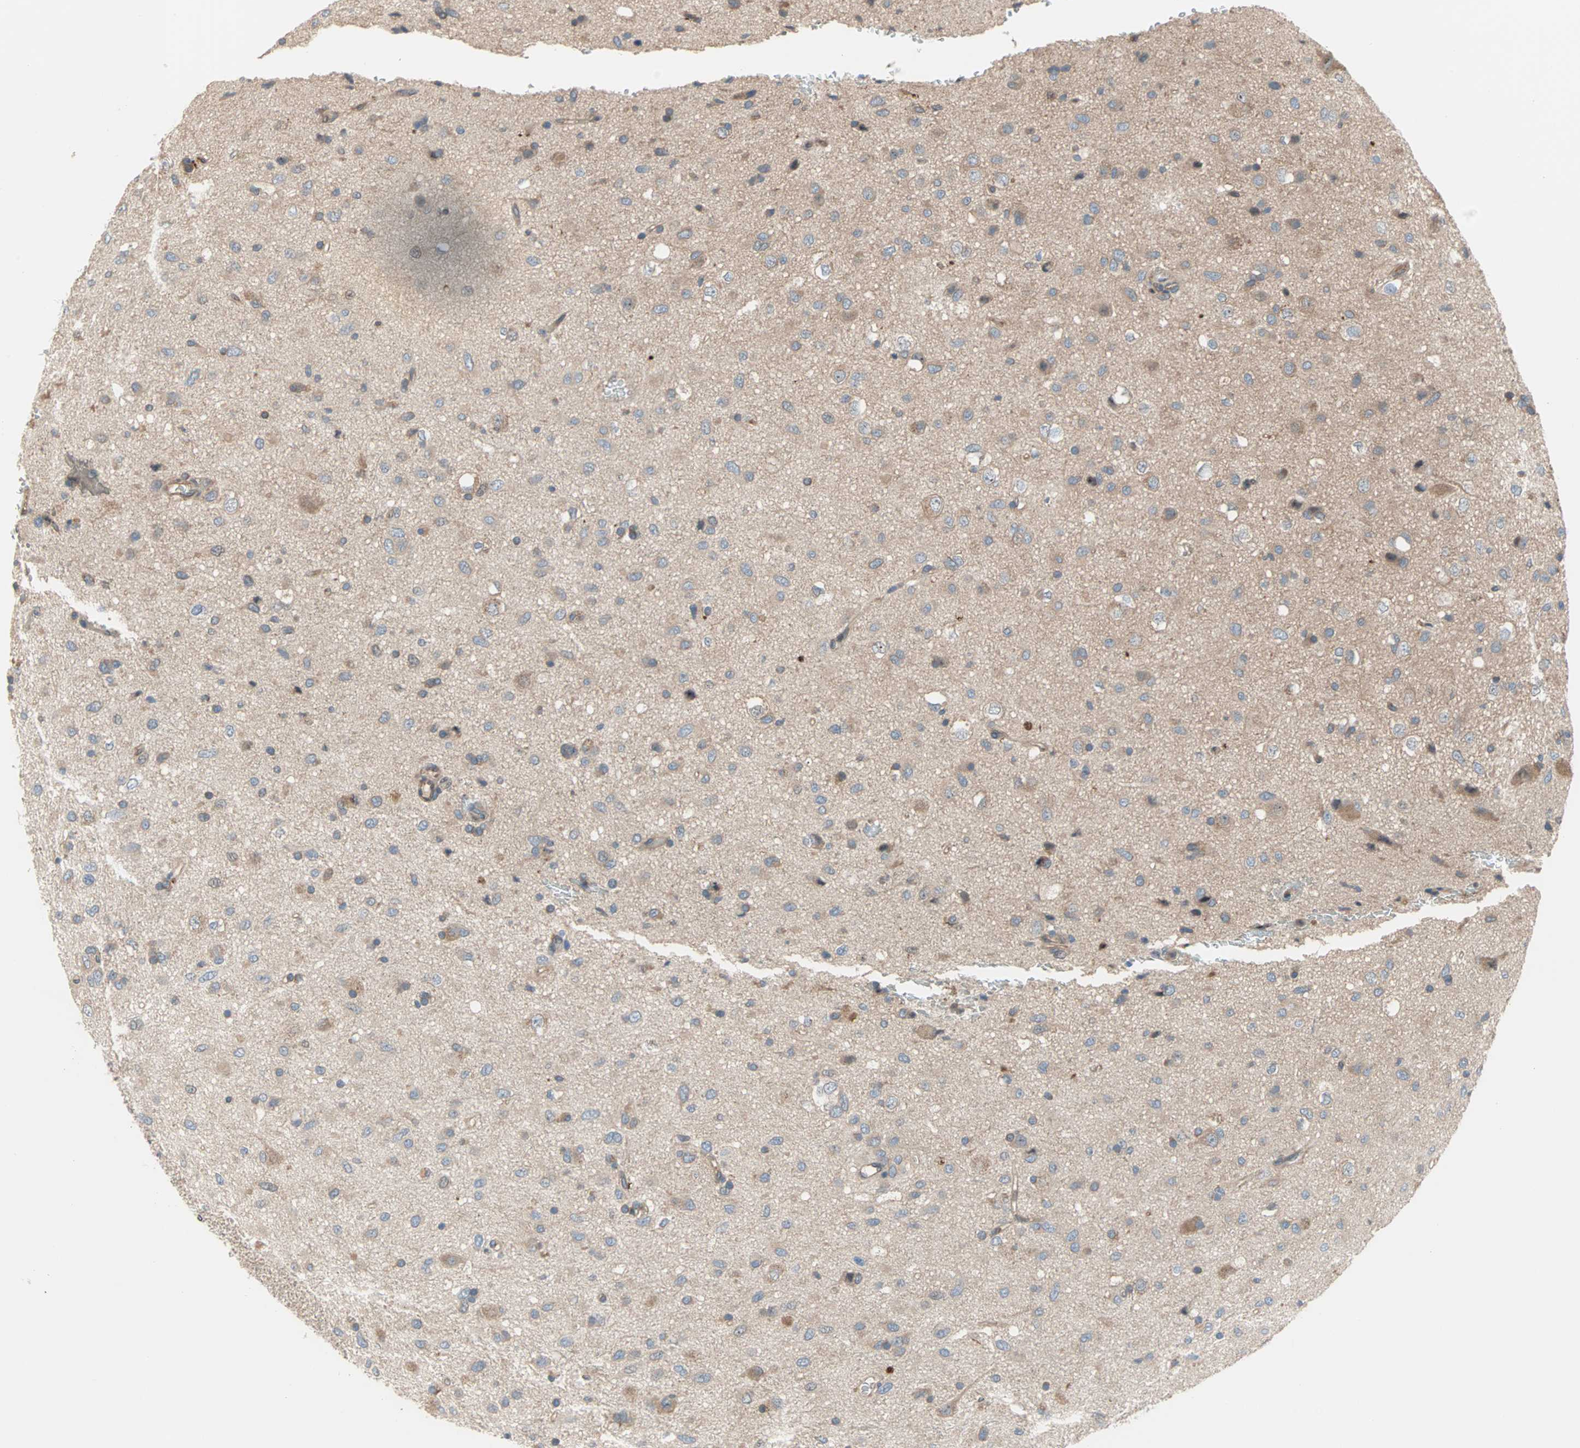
{"staining": {"intensity": "moderate", "quantity": "25%-75%", "location": "cytoplasmic/membranous"}, "tissue": "glioma", "cell_type": "Tumor cells", "image_type": "cancer", "snomed": [{"axis": "morphology", "description": "Glioma, malignant, Low grade"}, {"axis": "topography", "description": "Brain"}], "caption": "A histopathology image of low-grade glioma (malignant) stained for a protein displays moderate cytoplasmic/membranous brown staining in tumor cells.", "gene": "SAR1A", "patient": {"sex": "male", "age": 77}}